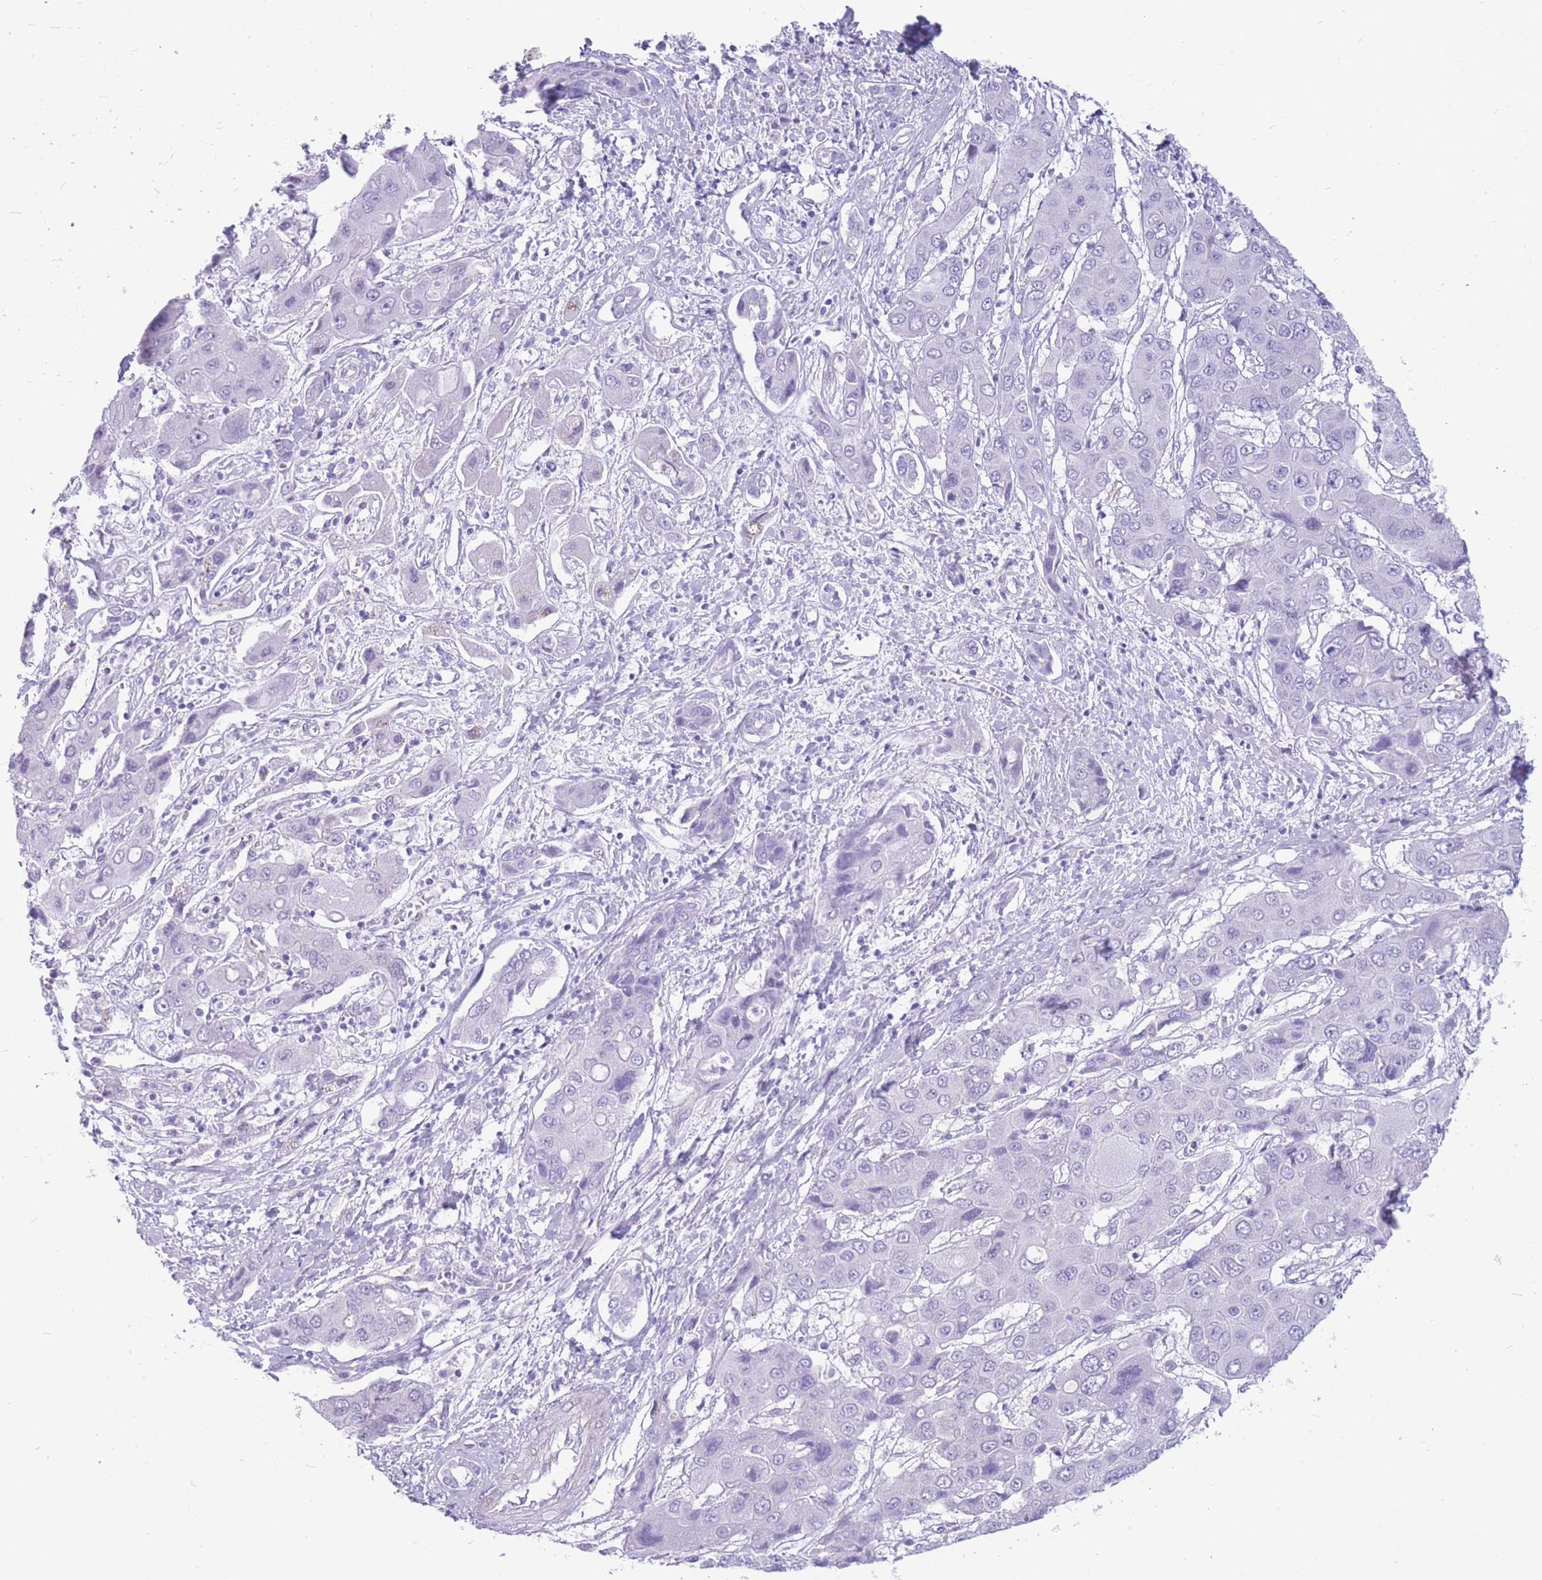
{"staining": {"intensity": "negative", "quantity": "none", "location": "none"}, "tissue": "liver cancer", "cell_type": "Tumor cells", "image_type": "cancer", "snomed": [{"axis": "morphology", "description": "Cholangiocarcinoma"}, {"axis": "topography", "description": "Liver"}], "caption": "The photomicrograph shows no significant expression in tumor cells of liver cancer (cholangiocarcinoma).", "gene": "MTSS2", "patient": {"sex": "male", "age": 67}}